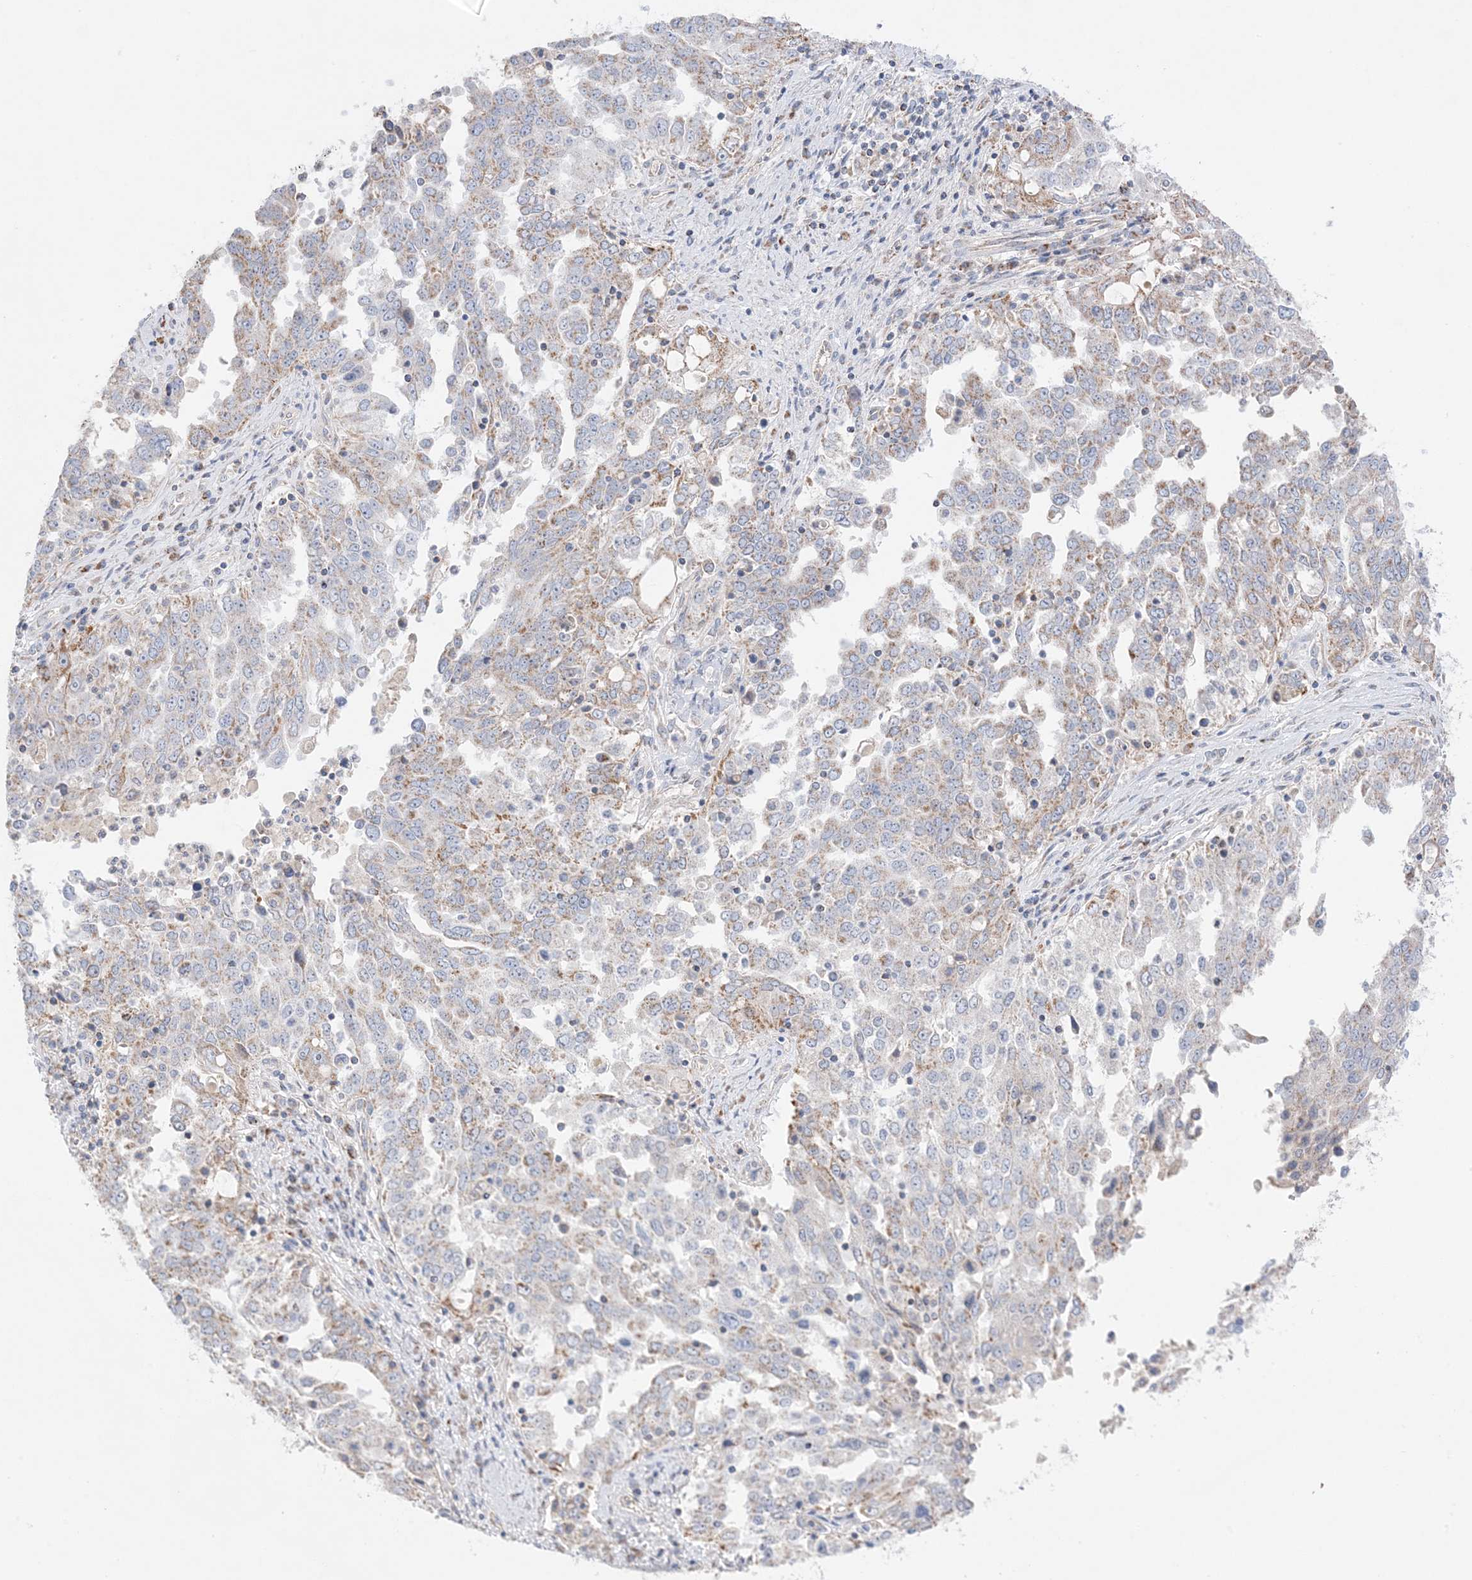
{"staining": {"intensity": "moderate", "quantity": "<25%", "location": "cytoplasmic/membranous"}, "tissue": "ovarian cancer", "cell_type": "Tumor cells", "image_type": "cancer", "snomed": [{"axis": "morphology", "description": "Carcinoma, endometroid"}, {"axis": "topography", "description": "Ovary"}], "caption": "Ovarian cancer tissue exhibits moderate cytoplasmic/membranous positivity in approximately <25% of tumor cells, visualized by immunohistochemistry.", "gene": "KCTD6", "patient": {"sex": "female", "age": 62}}